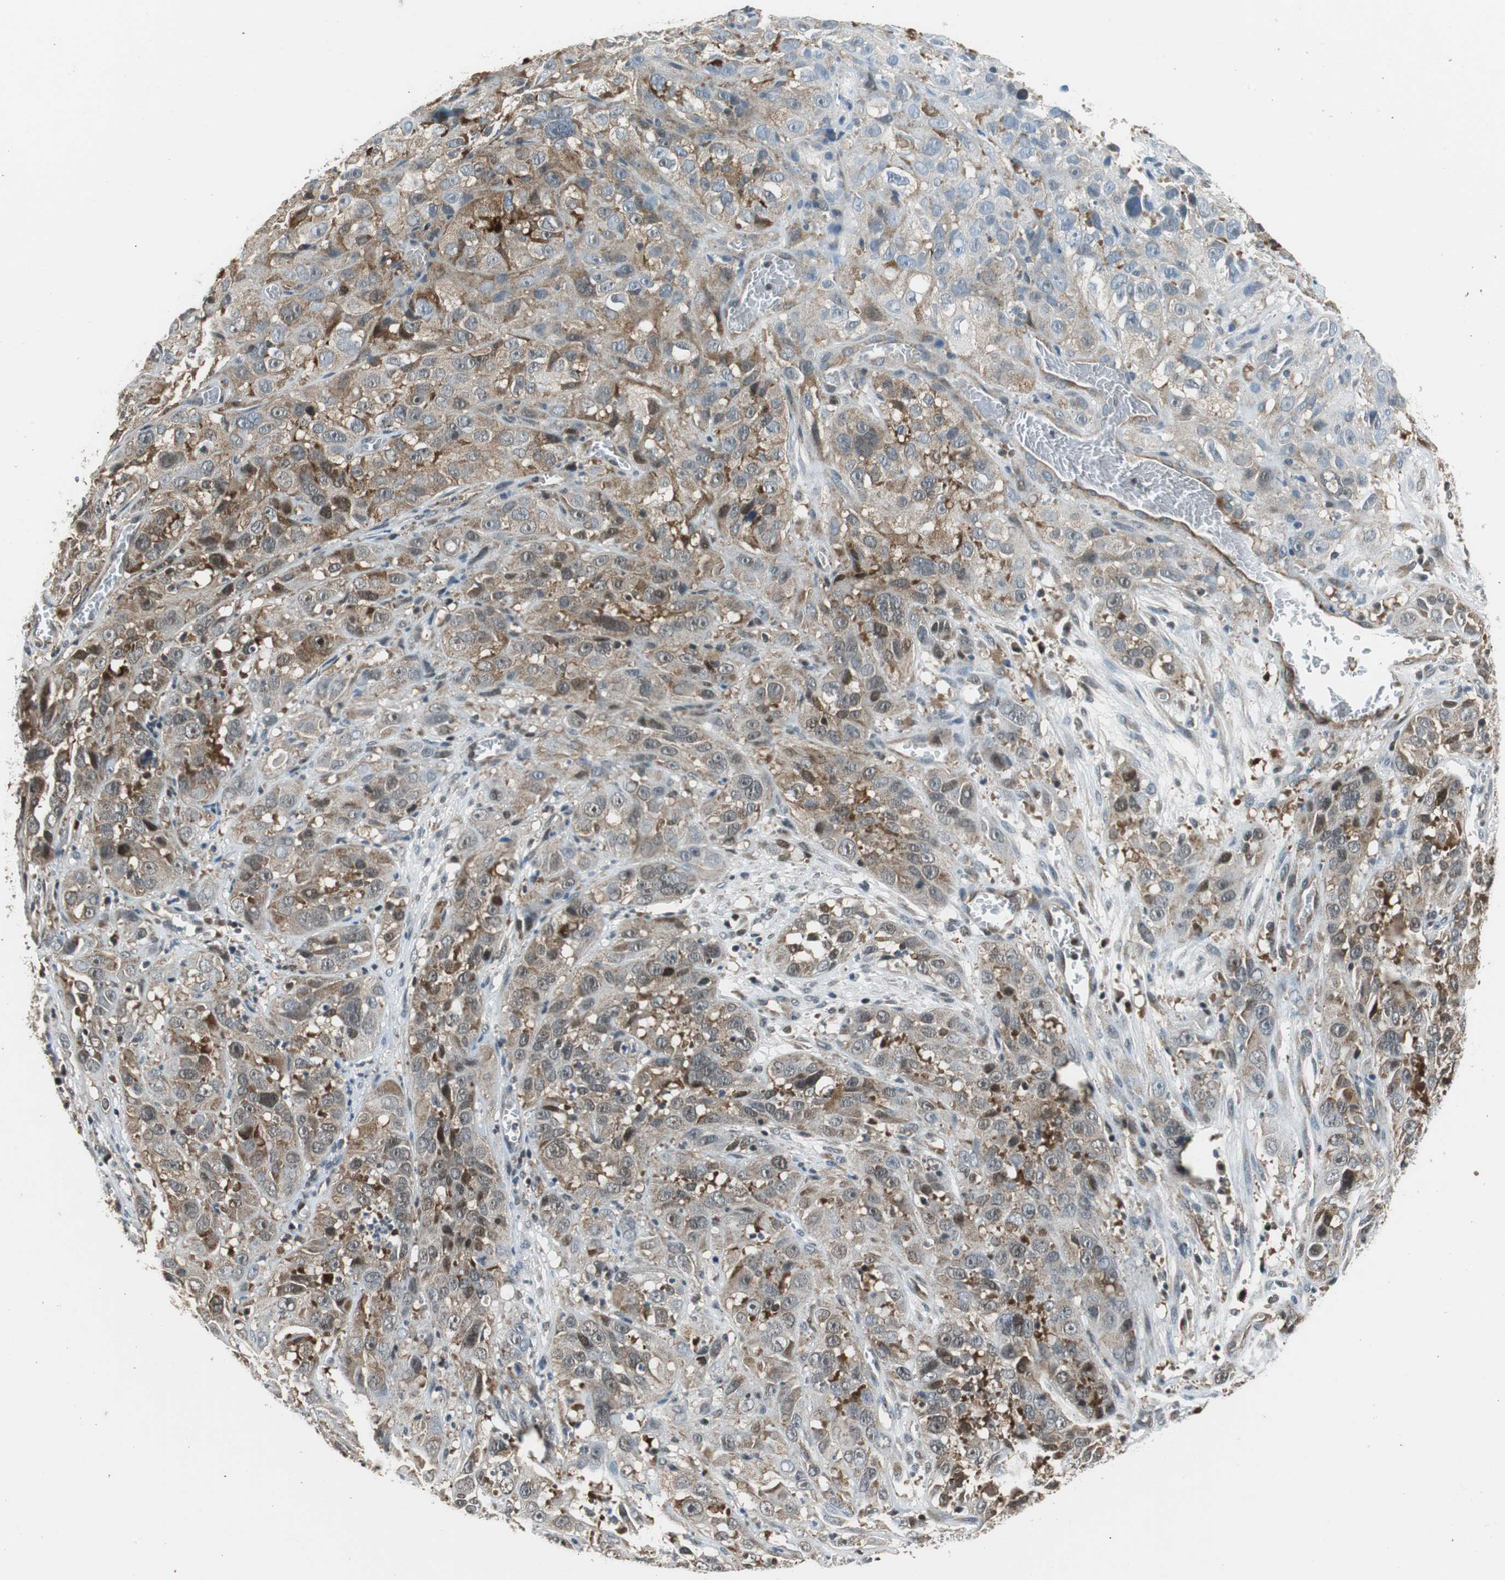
{"staining": {"intensity": "moderate", "quantity": ">75%", "location": "cytoplasmic/membranous"}, "tissue": "cervical cancer", "cell_type": "Tumor cells", "image_type": "cancer", "snomed": [{"axis": "morphology", "description": "Squamous cell carcinoma, NOS"}, {"axis": "topography", "description": "Cervix"}], "caption": "Cervical cancer was stained to show a protein in brown. There is medium levels of moderate cytoplasmic/membranous expression in approximately >75% of tumor cells. The staining was performed using DAB to visualize the protein expression in brown, while the nuclei were stained in blue with hematoxylin (Magnification: 20x).", "gene": "GSDMD", "patient": {"sex": "female", "age": 32}}